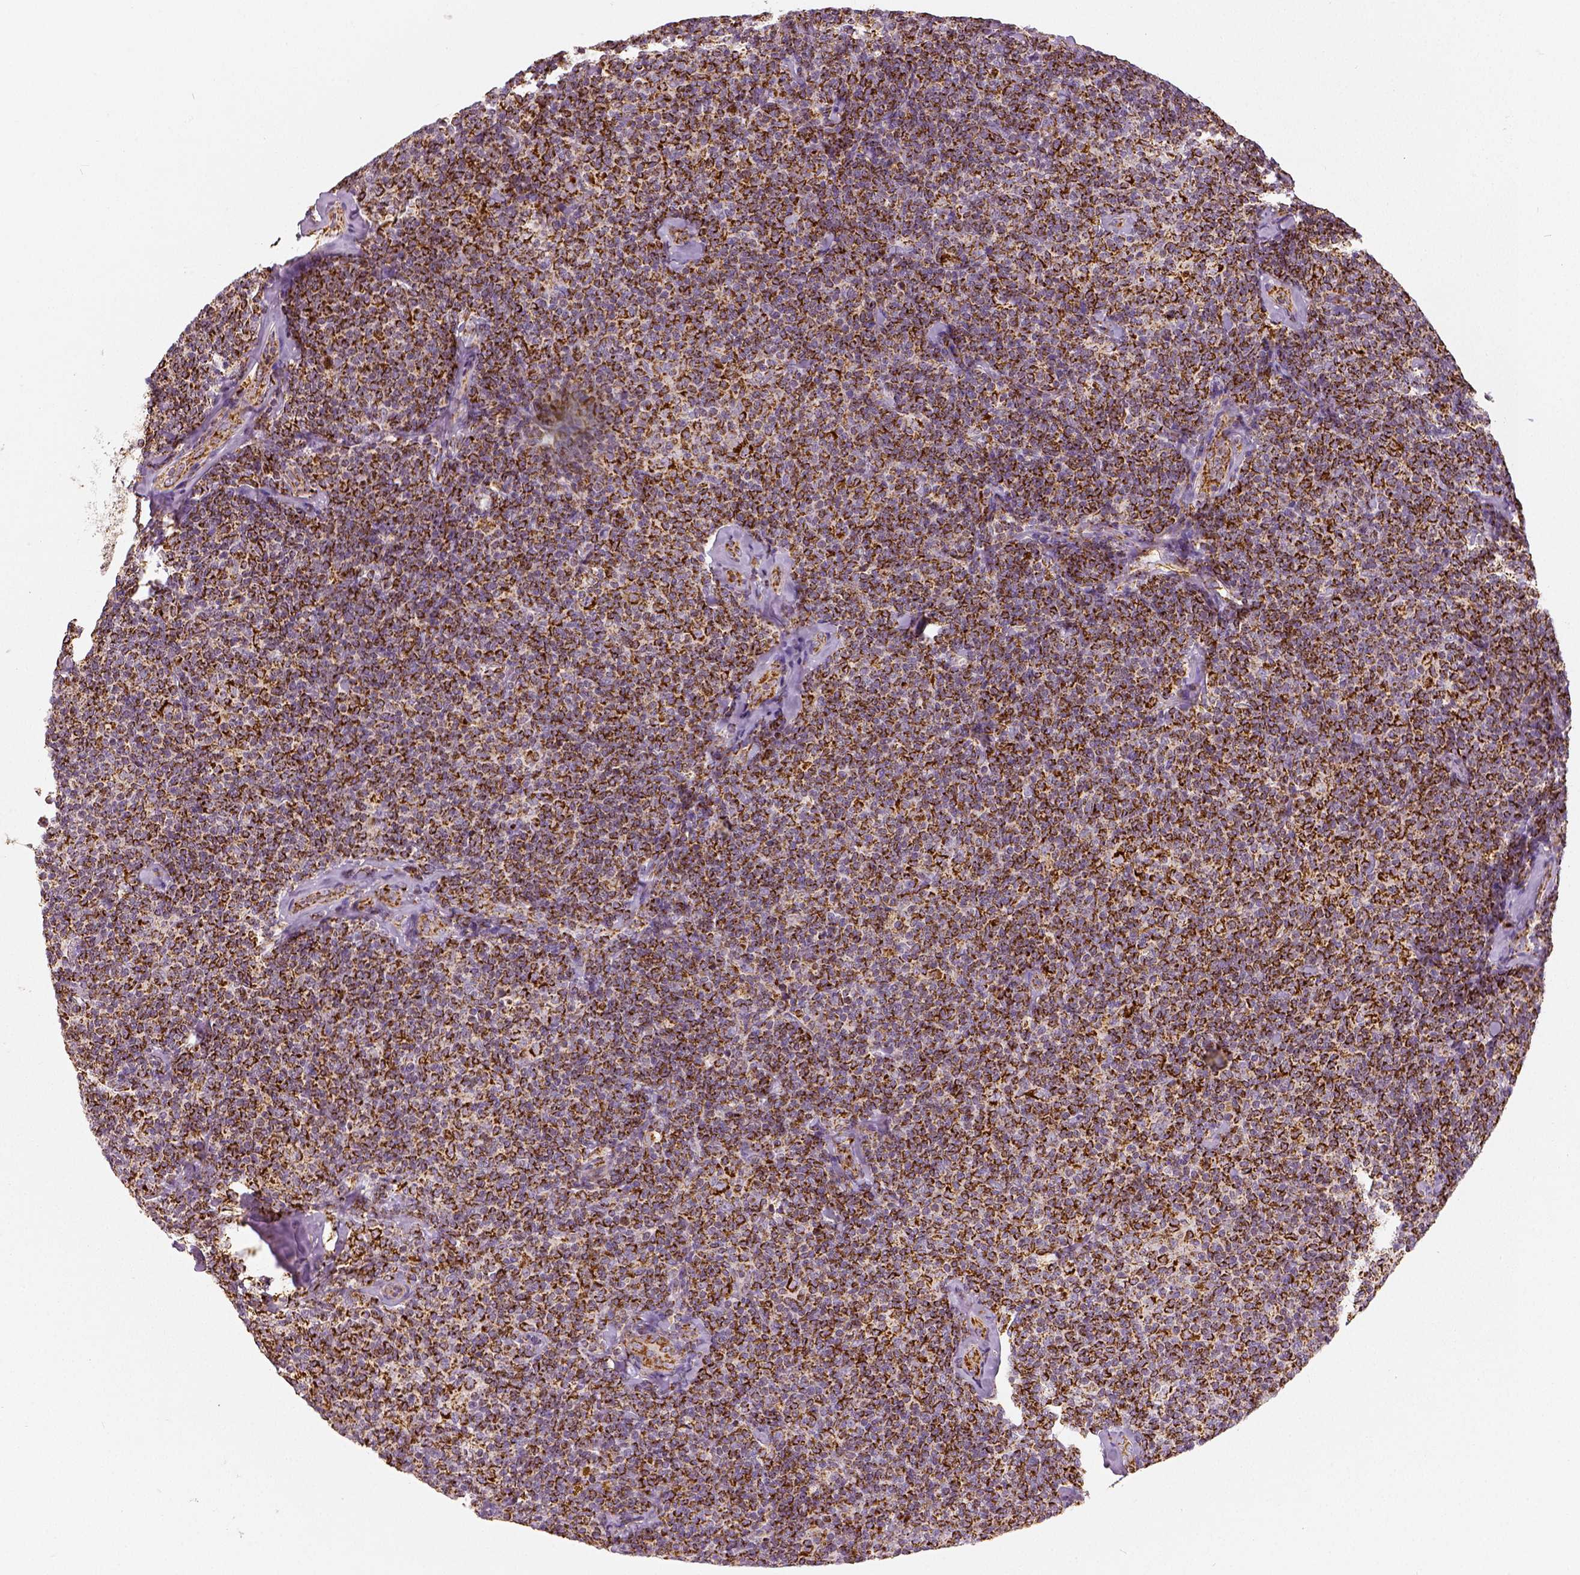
{"staining": {"intensity": "strong", "quantity": ">75%", "location": "cytoplasmic/membranous"}, "tissue": "lymphoma", "cell_type": "Tumor cells", "image_type": "cancer", "snomed": [{"axis": "morphology", "description": "Malignant lymphoma, non-Hodgkin's type, Low grade"}, {"axis": "topography", "description": "Lymph node"}], "caption": "DAB immunohistochemical staining of human malignant lymphoma, non-Hodgkin's type (low-grade) exhibits strong cytoplasmic/membranous protein staining in approximately >75% of tumor cells.", "gene": "PGAM5", "patient": {"sex": "female", "age": 56}}